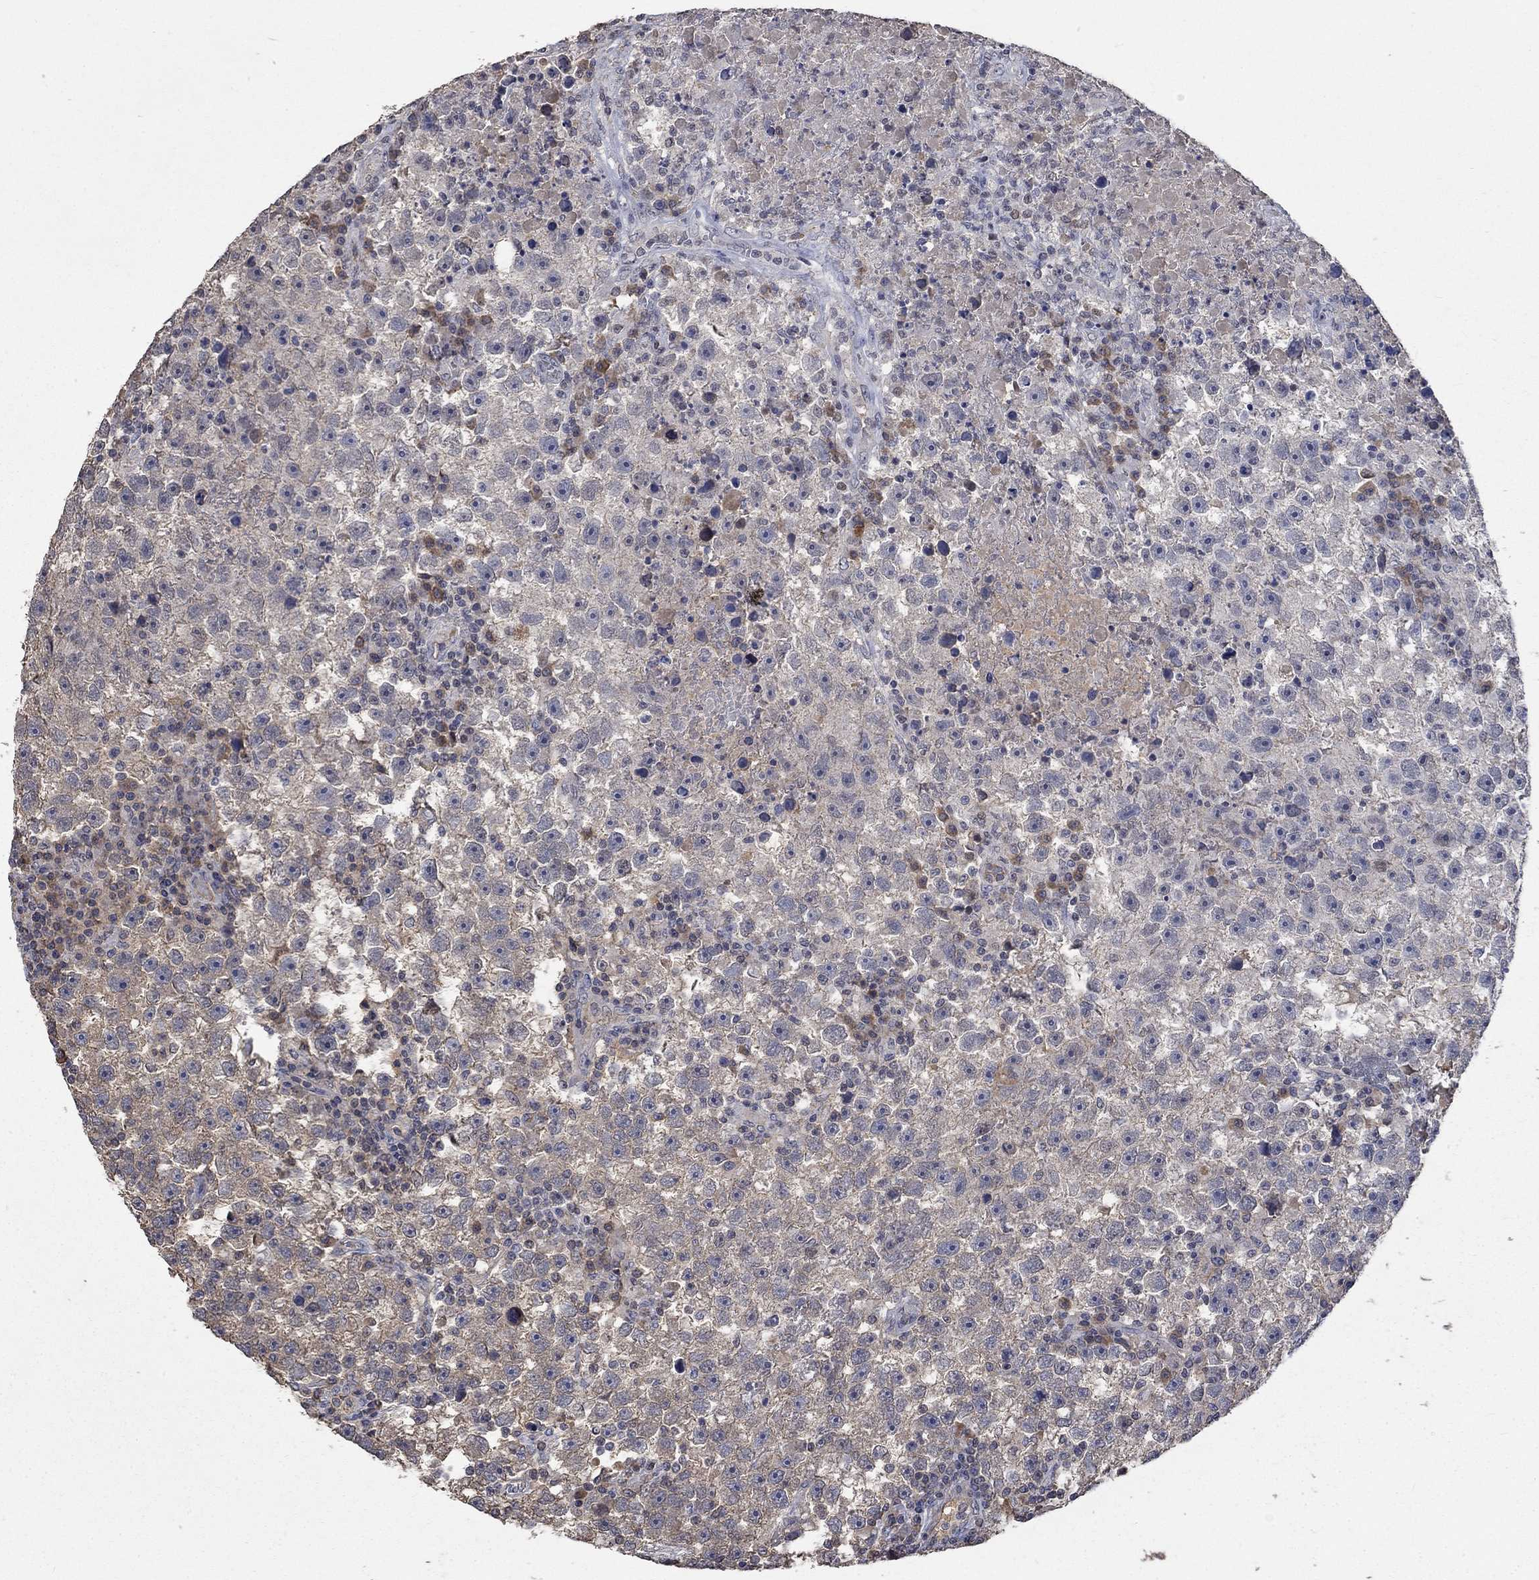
{"staining": {"intensity": "negative", "quantity": "none", "location": "none"}, "tissue": "testis cancer", "cell_type": "Tumor cells", "image_type": "cancer", "snomed": [{"axis": "morphology", "description": "Seminoma, NOS"}, {"axis": "topography", "description": "Testis"}], "caption": "The histopathology image shows no staining of tumor cells in testis seminoma.", "gene": "ZBTB18", "patient": {"sex": "male", "age": 47}}